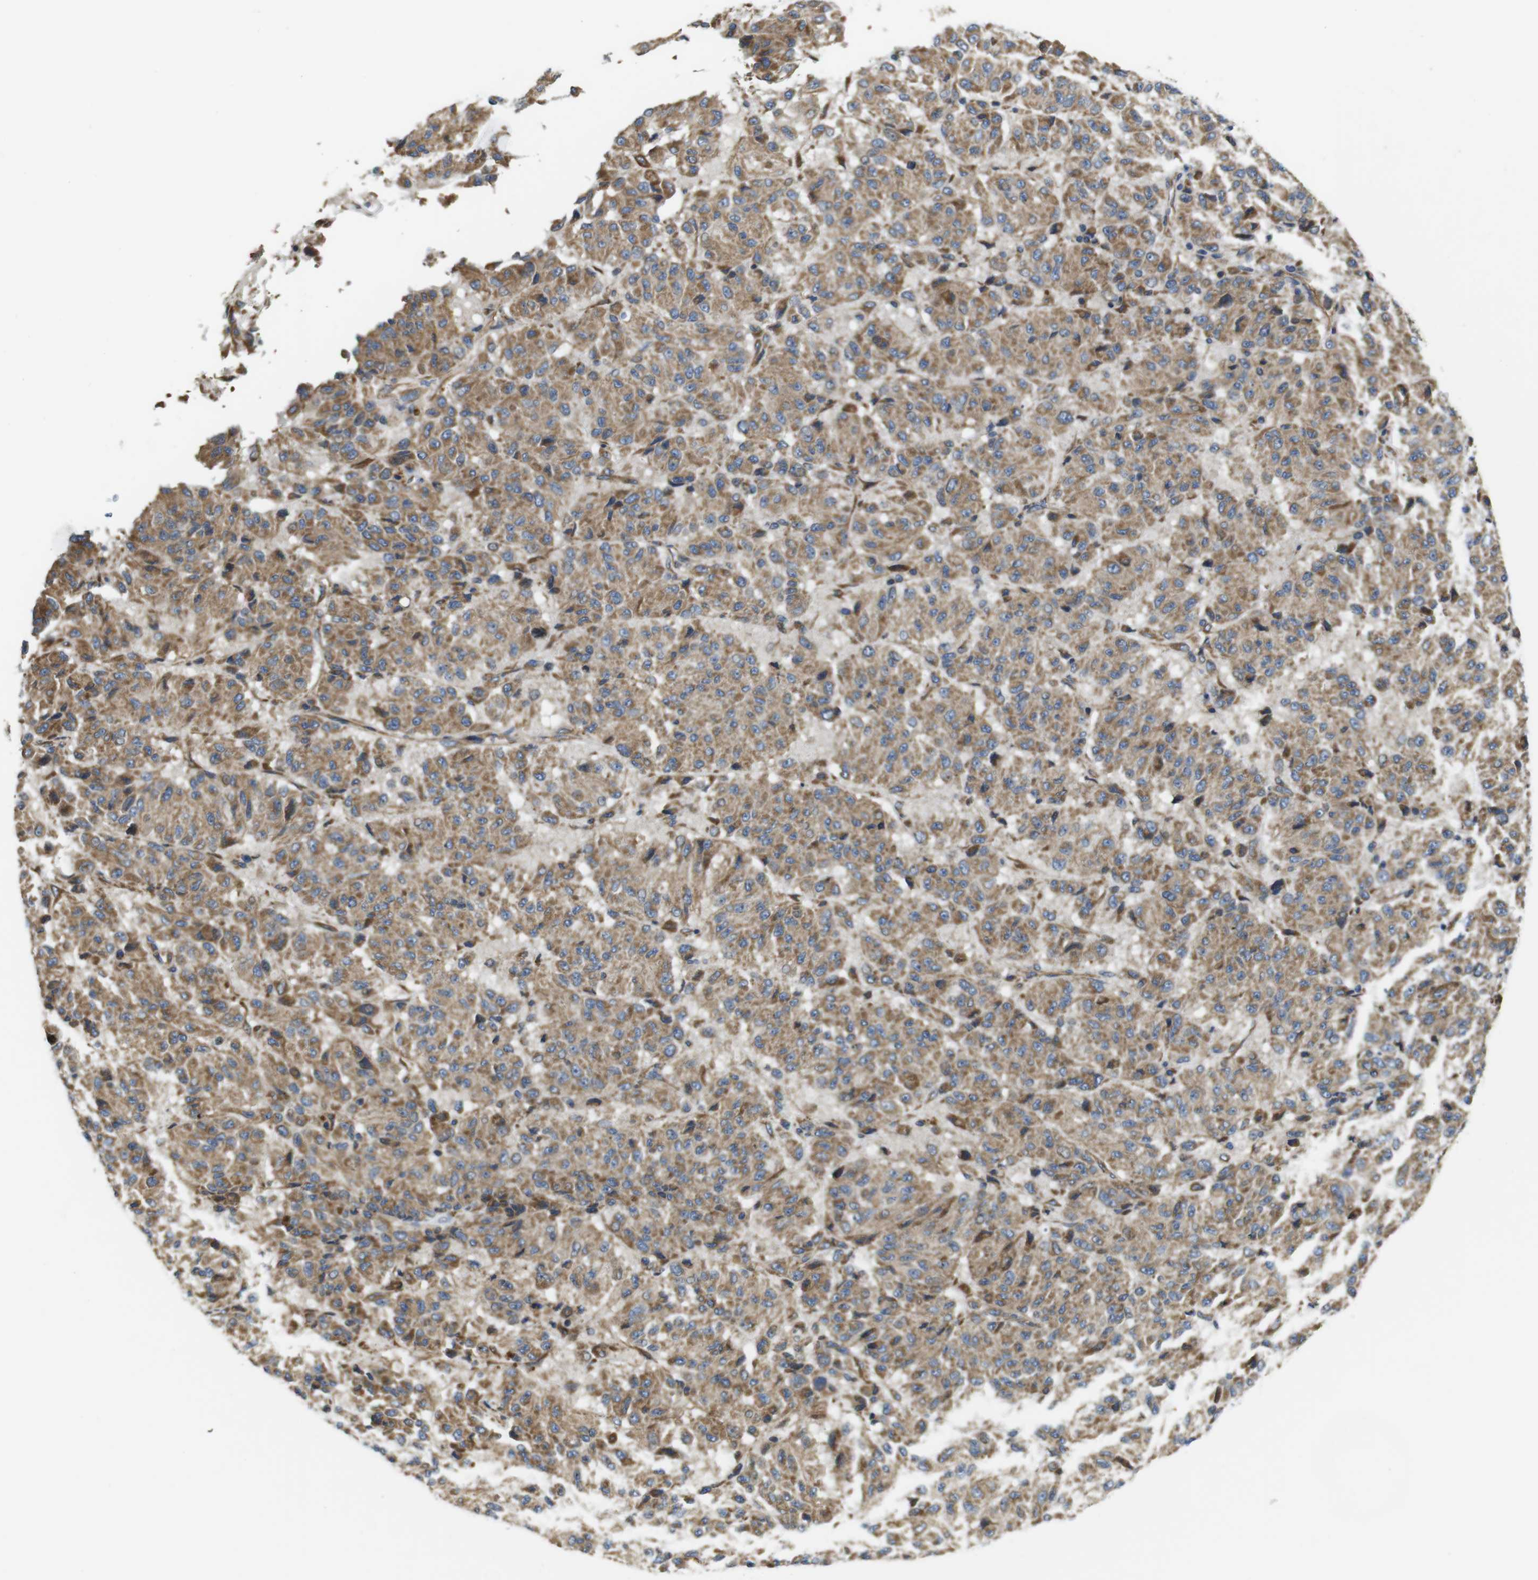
{"staining": {"intensity": "moderate", "quantity": ">75%", "location": "cytoplasmic/membranous"}, "tissue": "melanoma", "cell_type": "Tumor cells", "image_type": "cancer", "snomed": [{"axis": "morphology", "description": "Malignant melanoma, Metastatic site"}, {"axis": "topography", "description": "Lung"}], "caption": "Approximately >75% of tumor cells in melanoma show moderate cytoplasmic/membranous protein expression as visualized by brown immunohistochemical staining.", "gene": "POMK", "patient": {"sex": "male", "age": 64}}